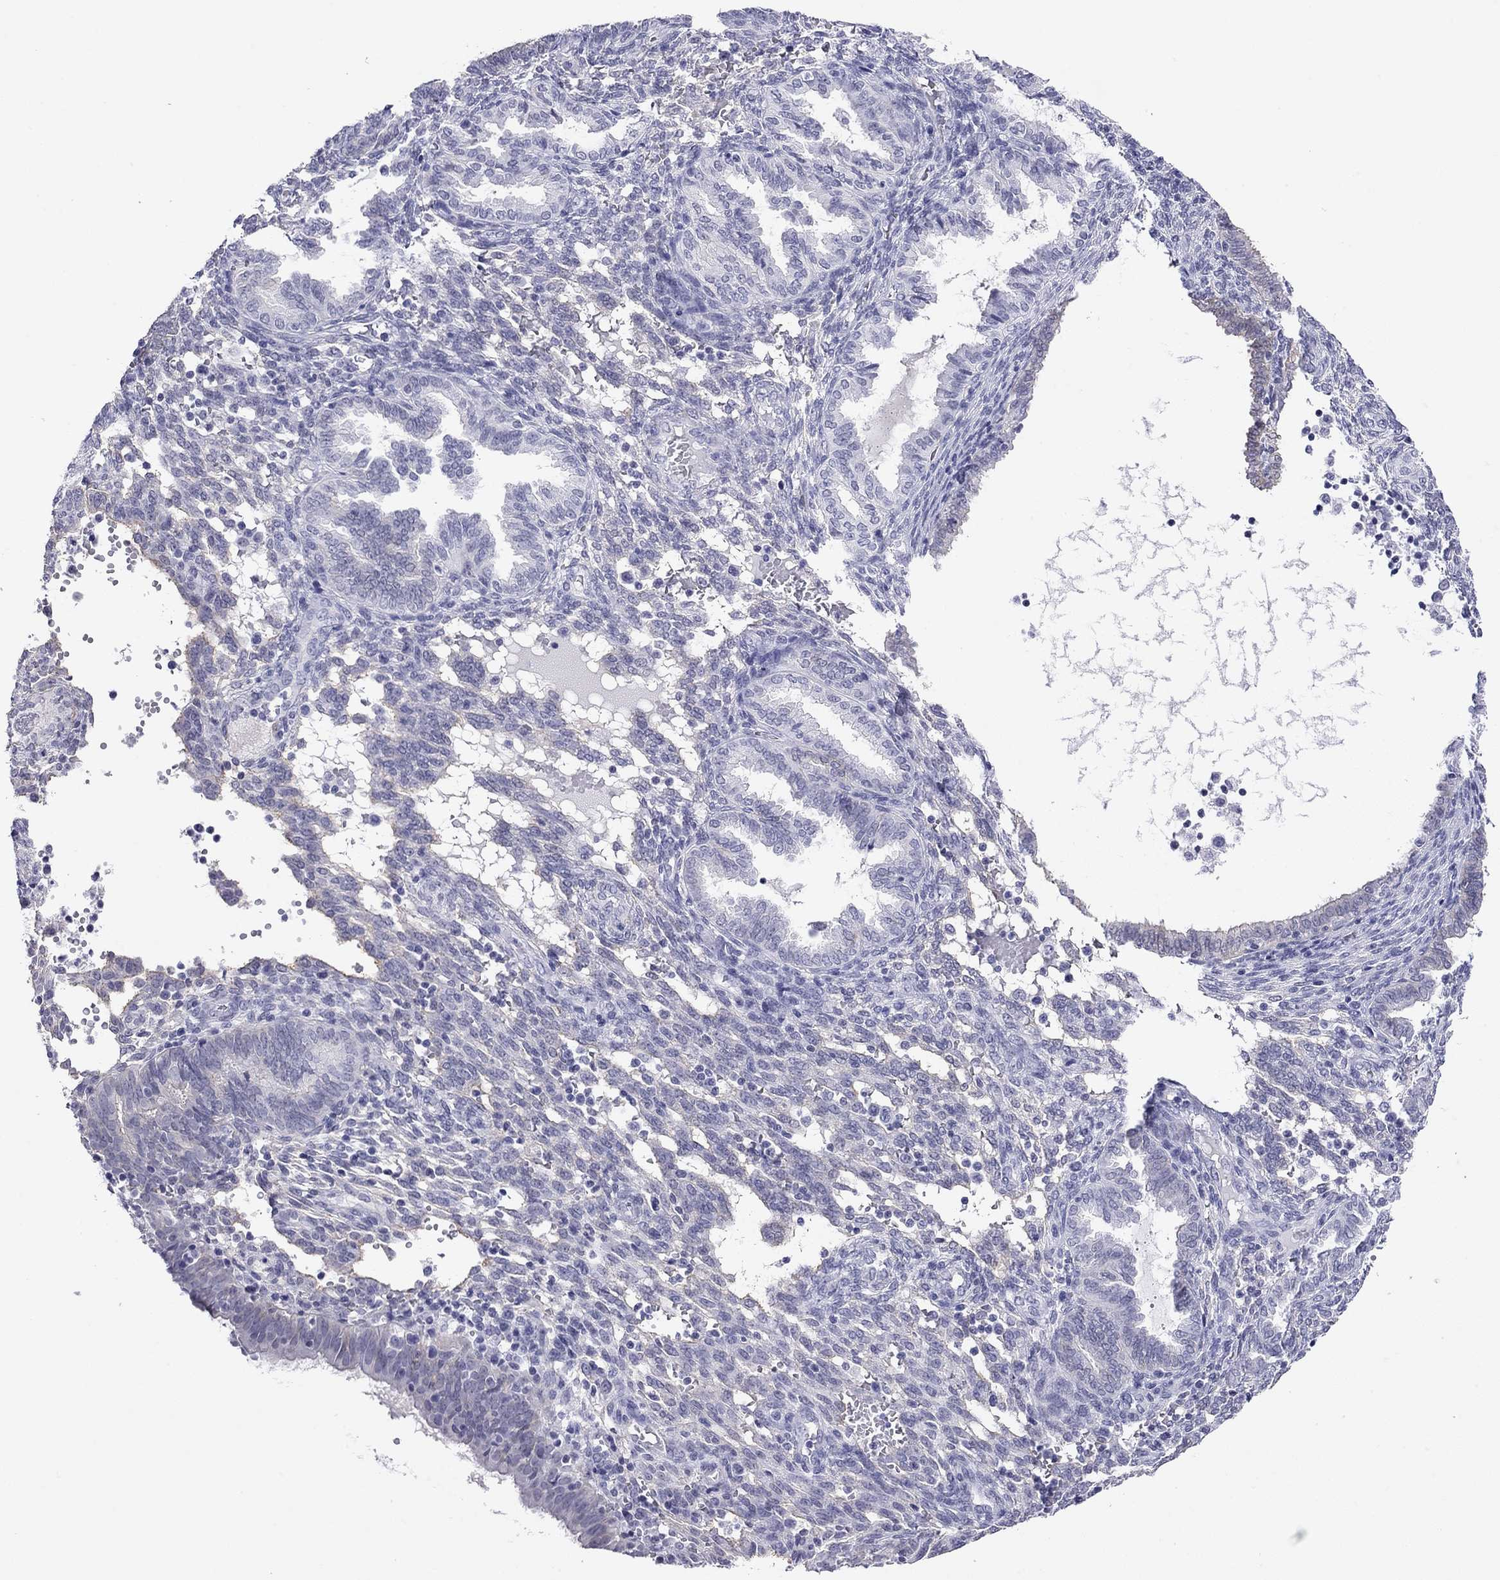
{"staining": {"intensity": "negative", "quantity": "none", "location": "none"}, "tissue": "endometrium", "cell_type": "Cells in endometrial stroma", "image_type": "normal", "snomed": [{"axis": "morphology", "description": "Normal tissue, NOS"}, {"axis": "topography", "description": "Endometrium"}], "caption": "Immunohistochemistry (IHC) photomicrograph of normal endometrium stained for a protein (brown), which reveals no expression in cells in endometrial stroma.", "gene": "MYMX", "patient": {"sex": "female", "age": 42}}